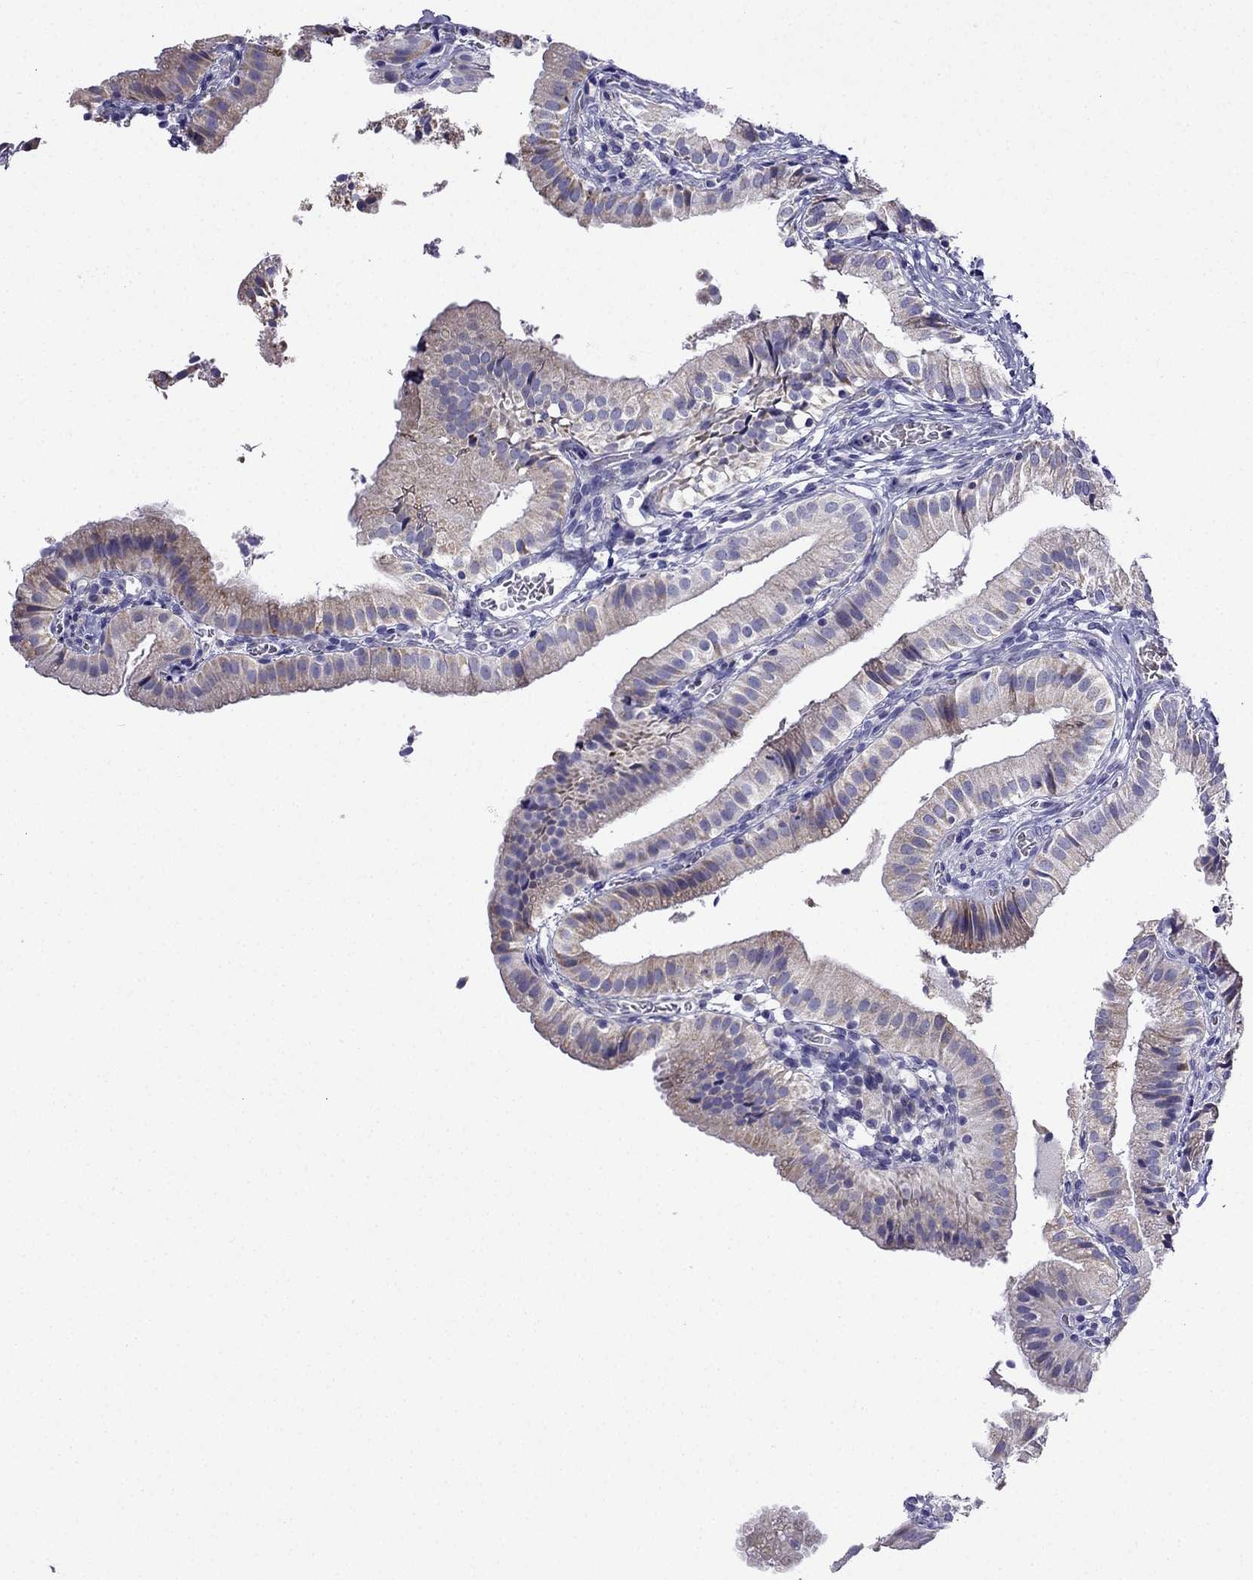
{"staining": {"intensity": "moderate", "quantity": "25%-75%", "location": "cytoplasmic/membranous"}, "tissue": "gallbladder", "cell_type": "Glandular cells", "image_type": "normal", "snomed": [{"axis": "morphology", "description": "Normal tissue, NOS"}, {"axis": "topography", "description": "Gallbladder"}], "caption": "High-magnification brightfield microscopy of unremarkable gallbladder stained with DAB (brown) and counterstained with hematoxylin (blue). glandular cells exhibit moderate cytoplasmic/membranous positivity is appreciated in about25%-75% of cells. The staining is performed using DAB (3,3'-diaminobenzidine) brown chromogen to label protein expression. The nuclei are counter-stained blue using hematoxylin.", "gene": "KIF5A", "patient": {"sex": "female", "age": 47}}